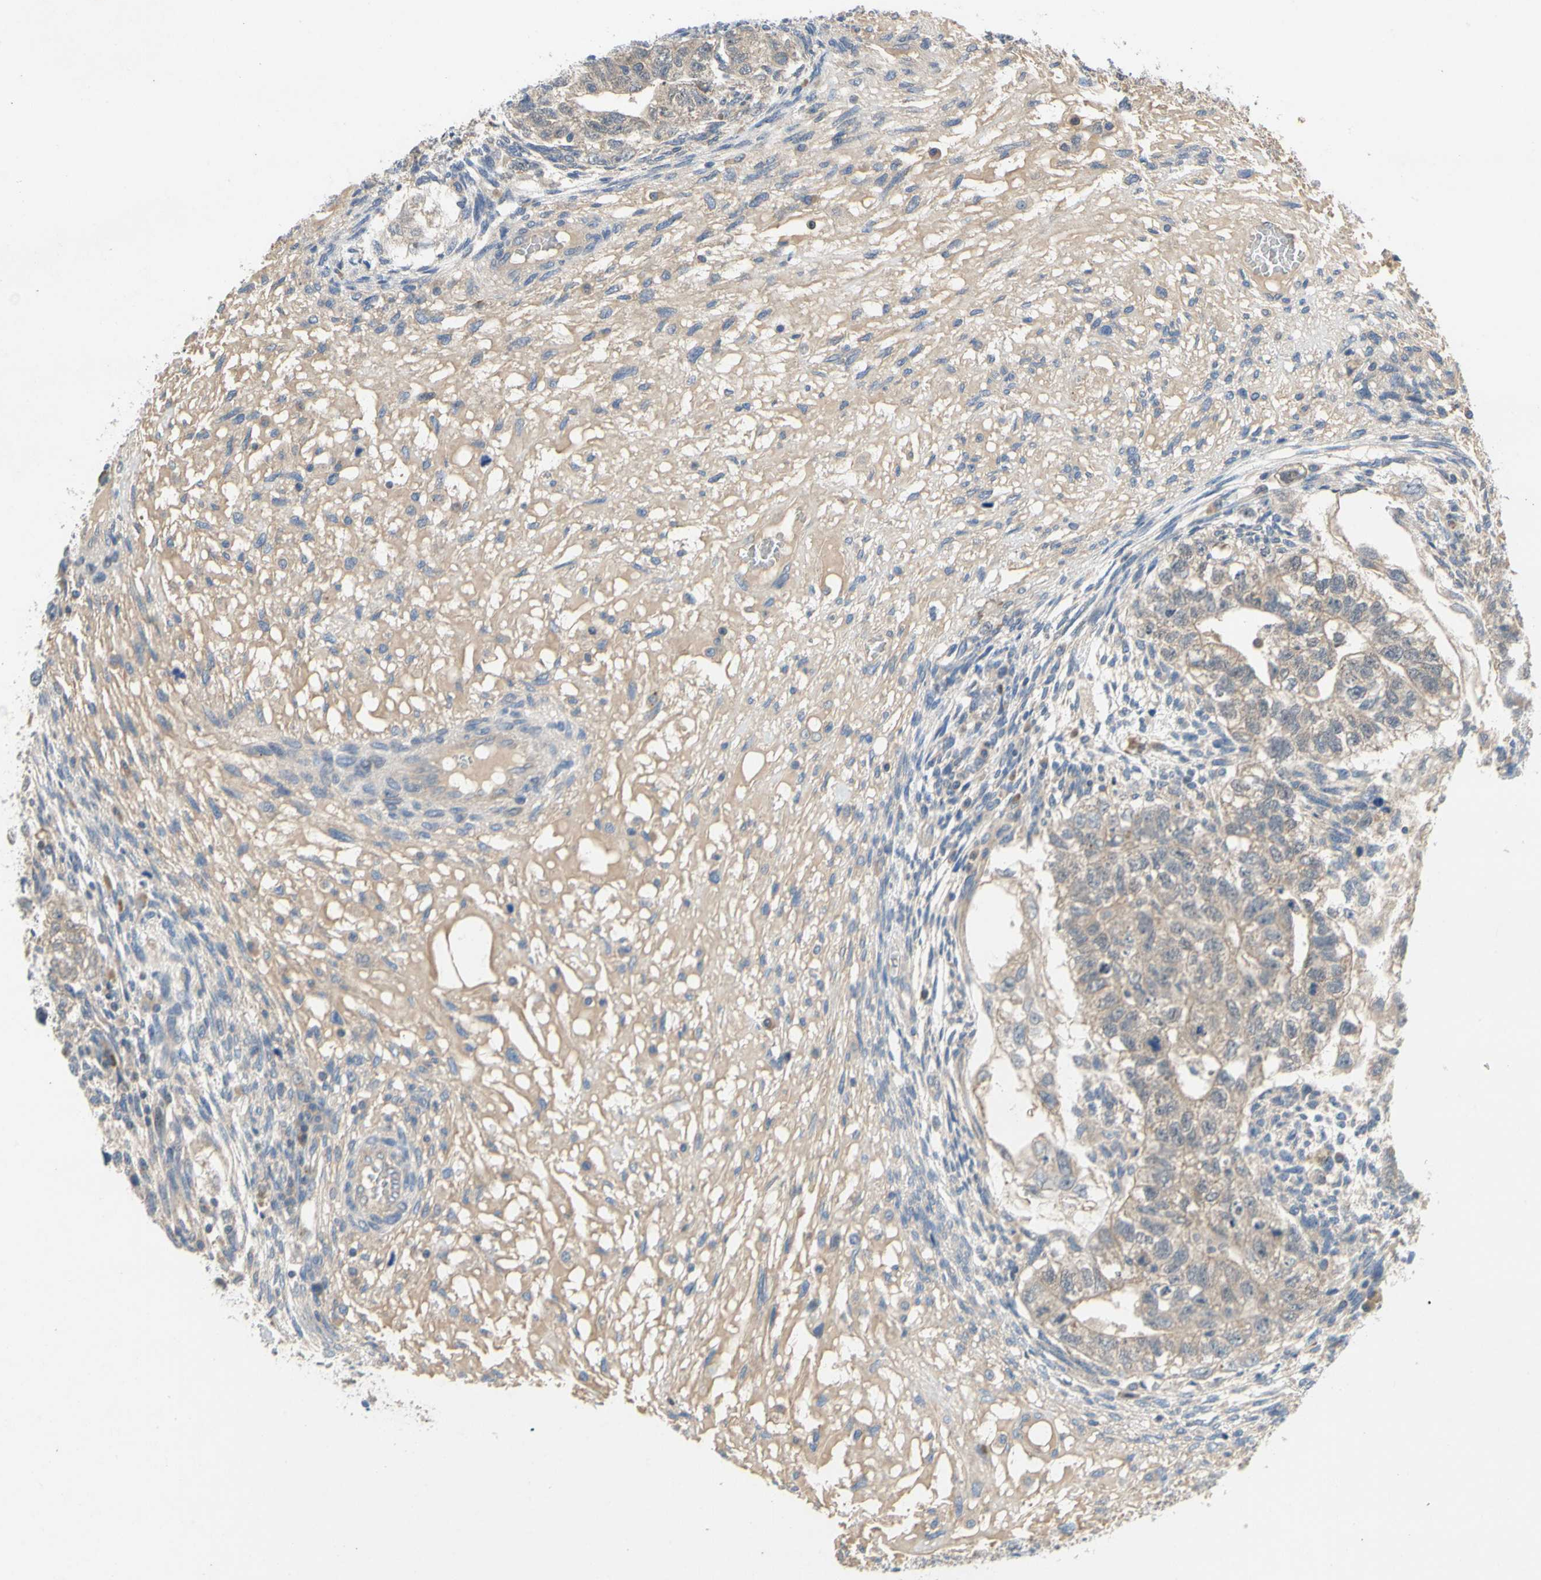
{"staining": {"intensity": "moderate", "quantity": ">75%", "location": "cytoplasmic/membranous"}, "tissue": "testis cancer", "cell_type": "Tumor cells", "image_type": "cancer", "snomed": [{"axis": "morphology", "description": "Normal tissue, NOS"}, {"axis": "morphology", "description": "Carcinoma, Embryonal, NOS"}, {"axis": "topography", "description": "Testis"}], "caption": "Testis cancer stained with a brown dye exhibits moderate cytoplasmic/membranous positive expression in approximately >75% of tumor cells.", "gene": "KLHDC8B", "patient": {"sex": "male", "age": 36}}